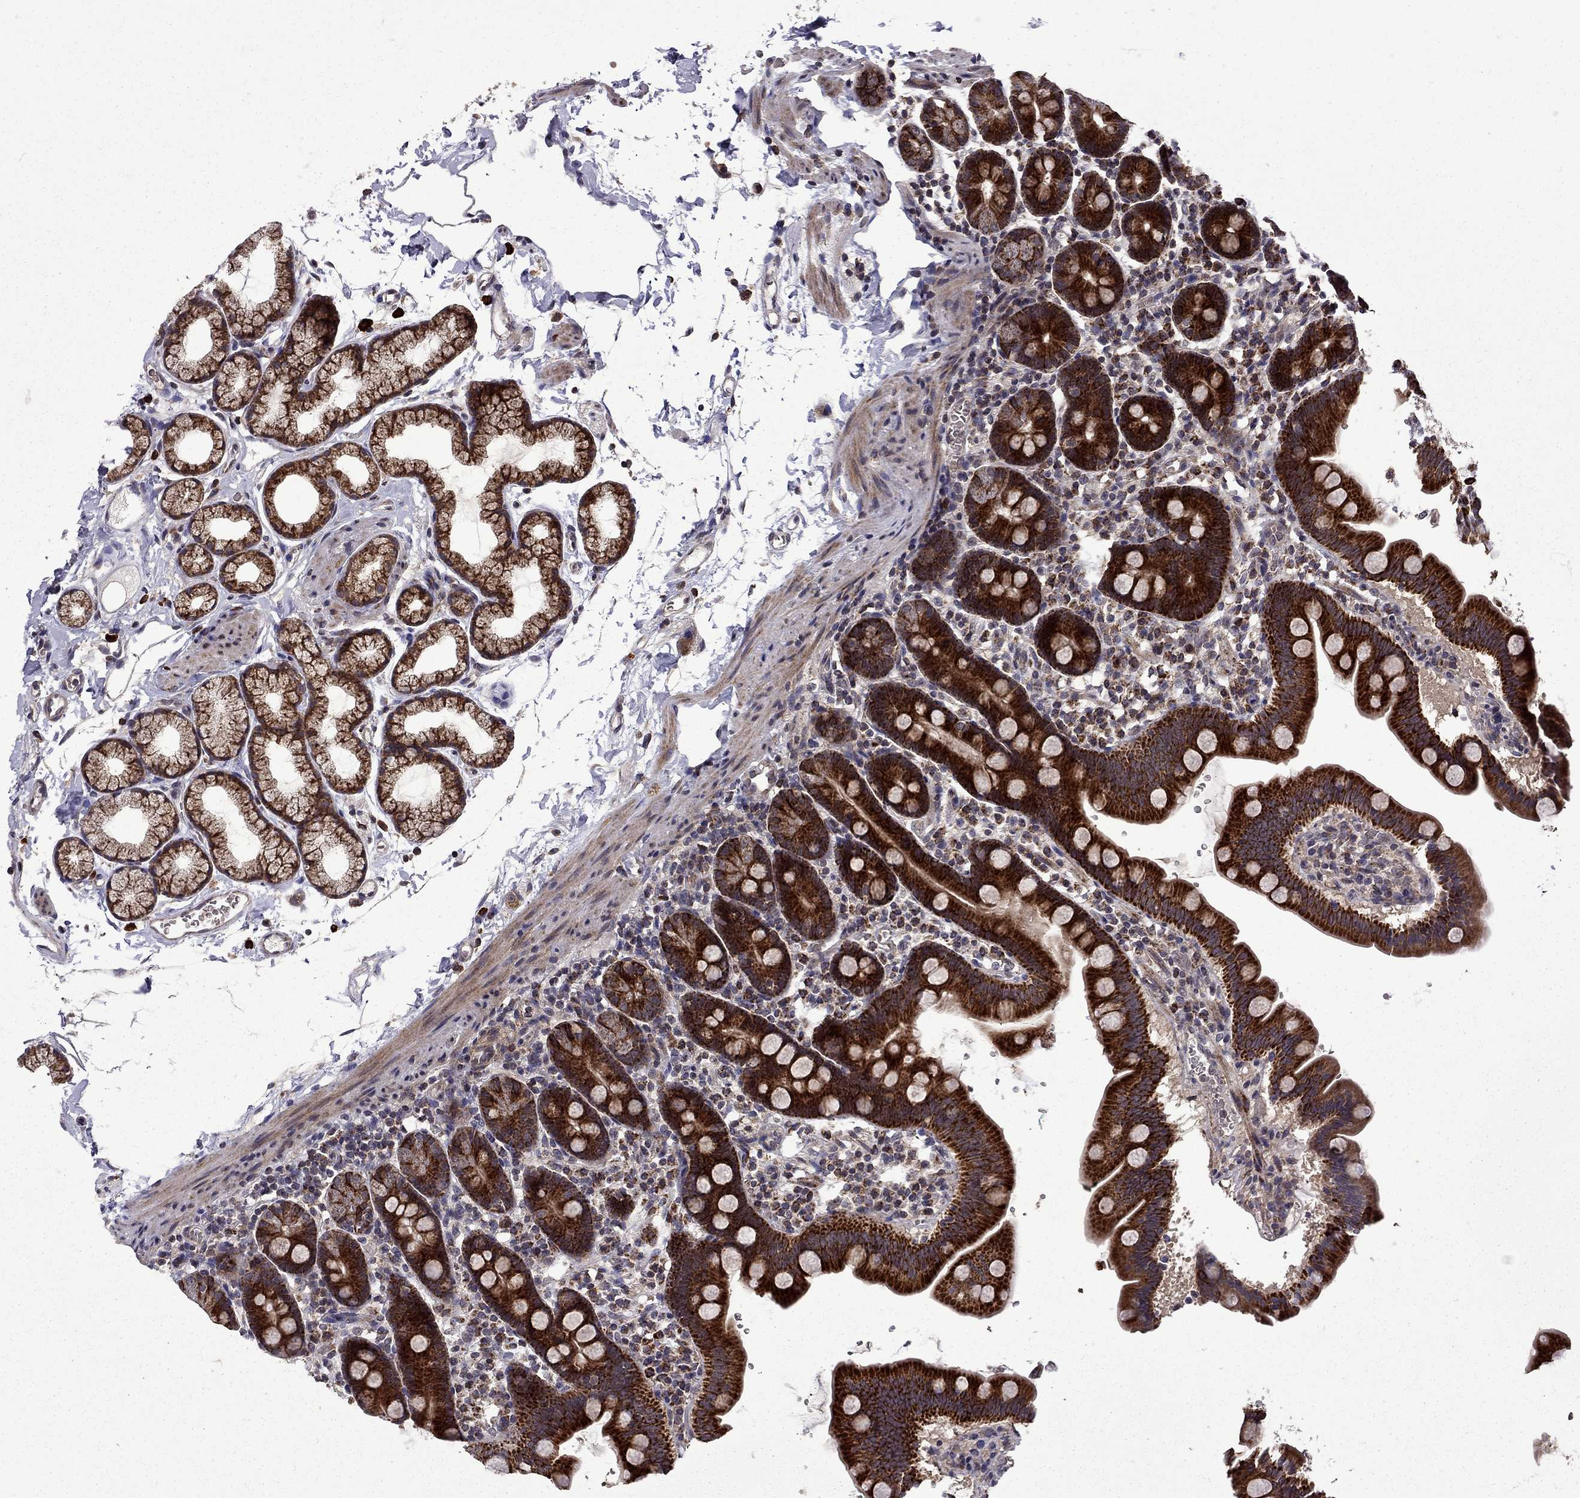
{"staining": {"intensity": "strong", "quantity": ">75%", "location": "cytoplasmic/membranous"}, "tissue": "duodenum", "cell_type": "Glandular cells", "image_type": "normal", "snomed": [{"axis": "morphology", "description": "Normal tissue, NOS"}, {"axis": "topography", "description": "Duodenum"}], "caption": "A brown stain labels strong cytoplasmic/membranous staining of a protein in glandular cells of unremarkable duodenum.", "gene": "TAB2", "patient": {"sex": "male", "age": 59}}